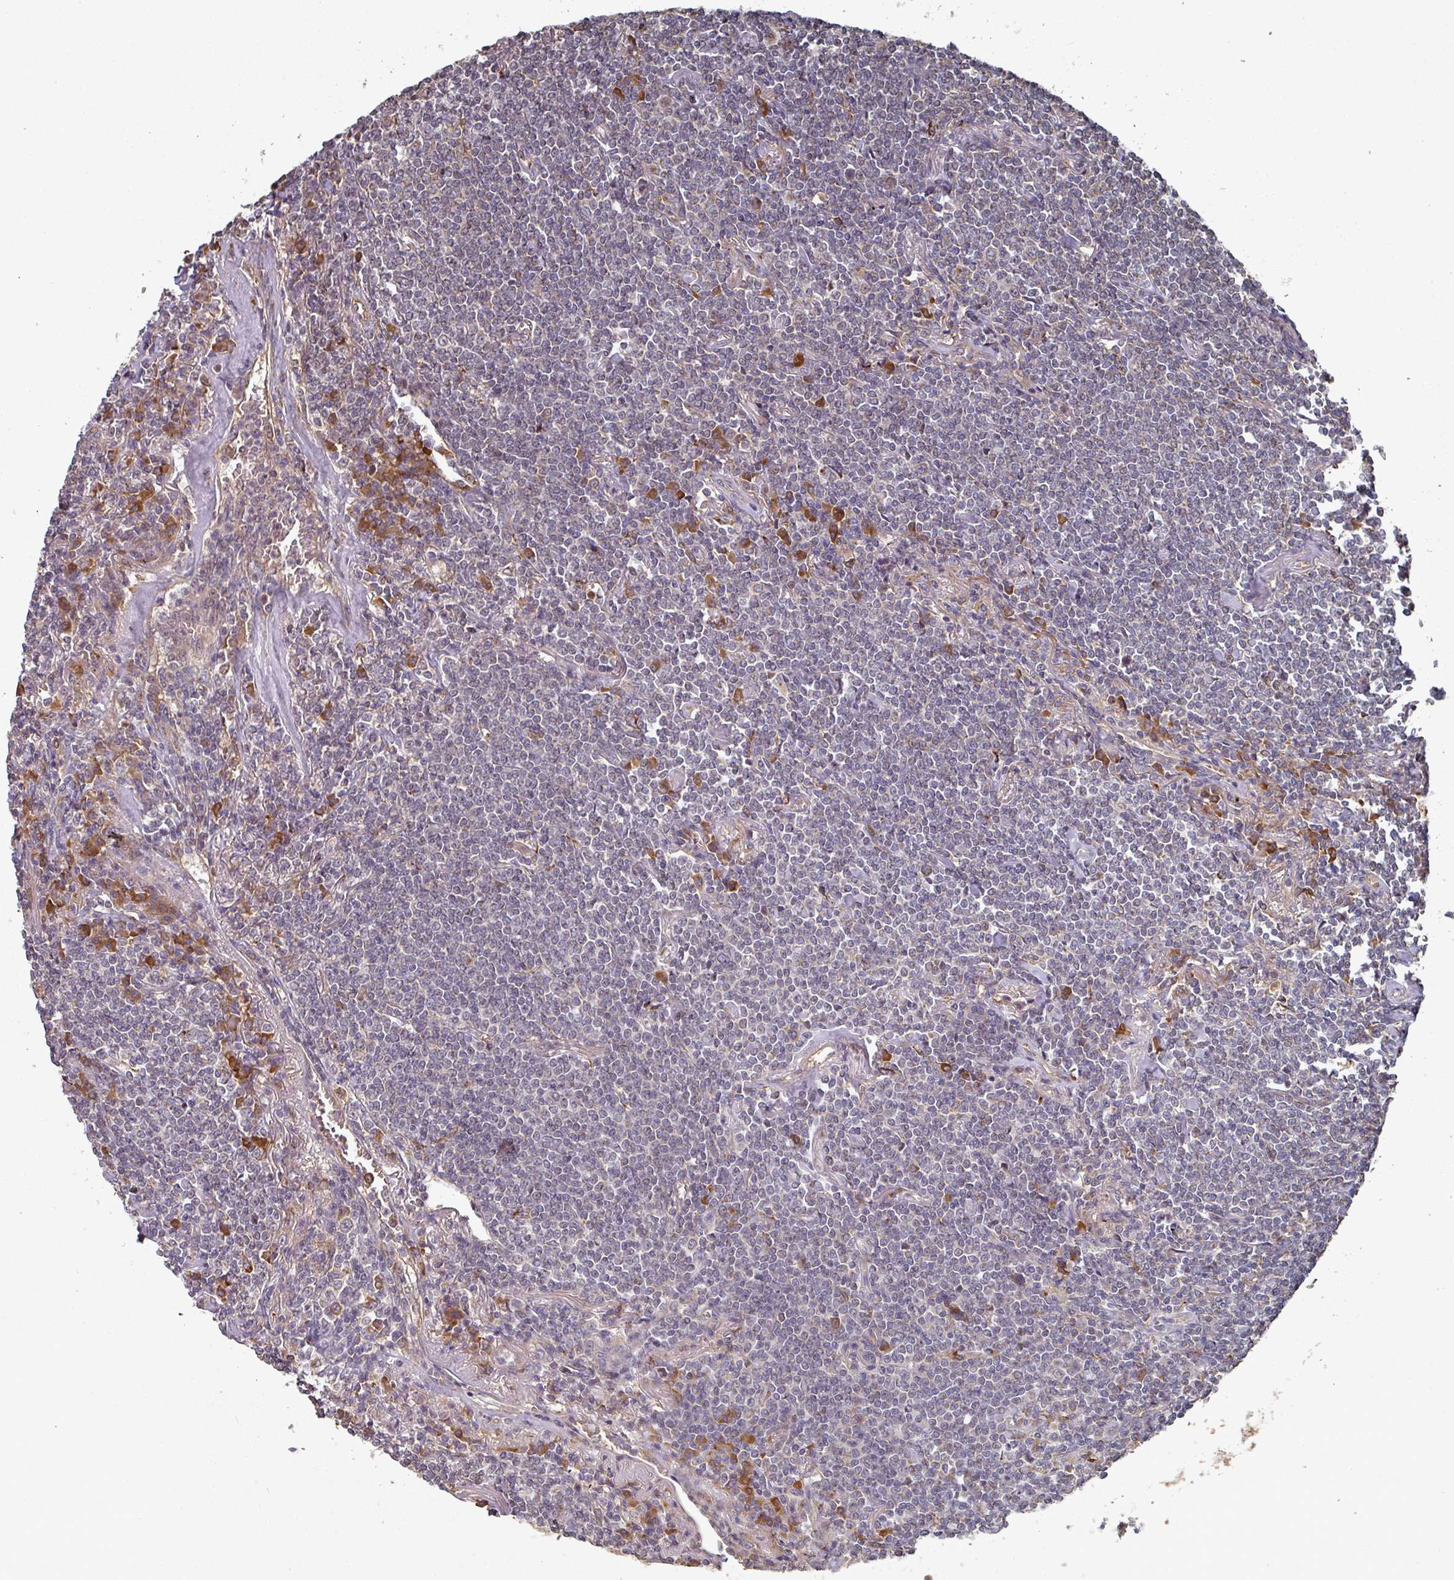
{"staining": {"intensity": "negative", "quantity": "none", "location": "none"}, "tissue": "lymphoma", "cell_type": "Tumor cells", "image_type": "cancer", "snomed": [{"axis": "morphology", "description": "Malignant lymphoma, non-Hodgkin's type, Low grade"}, {"axis": "topography", "description": "Lung"}], "caption": "IHC of lymphoma shows no positivity in tumor cells.", "gene": "EDEM2", "patient": {"sex": "female", "age": 71}}